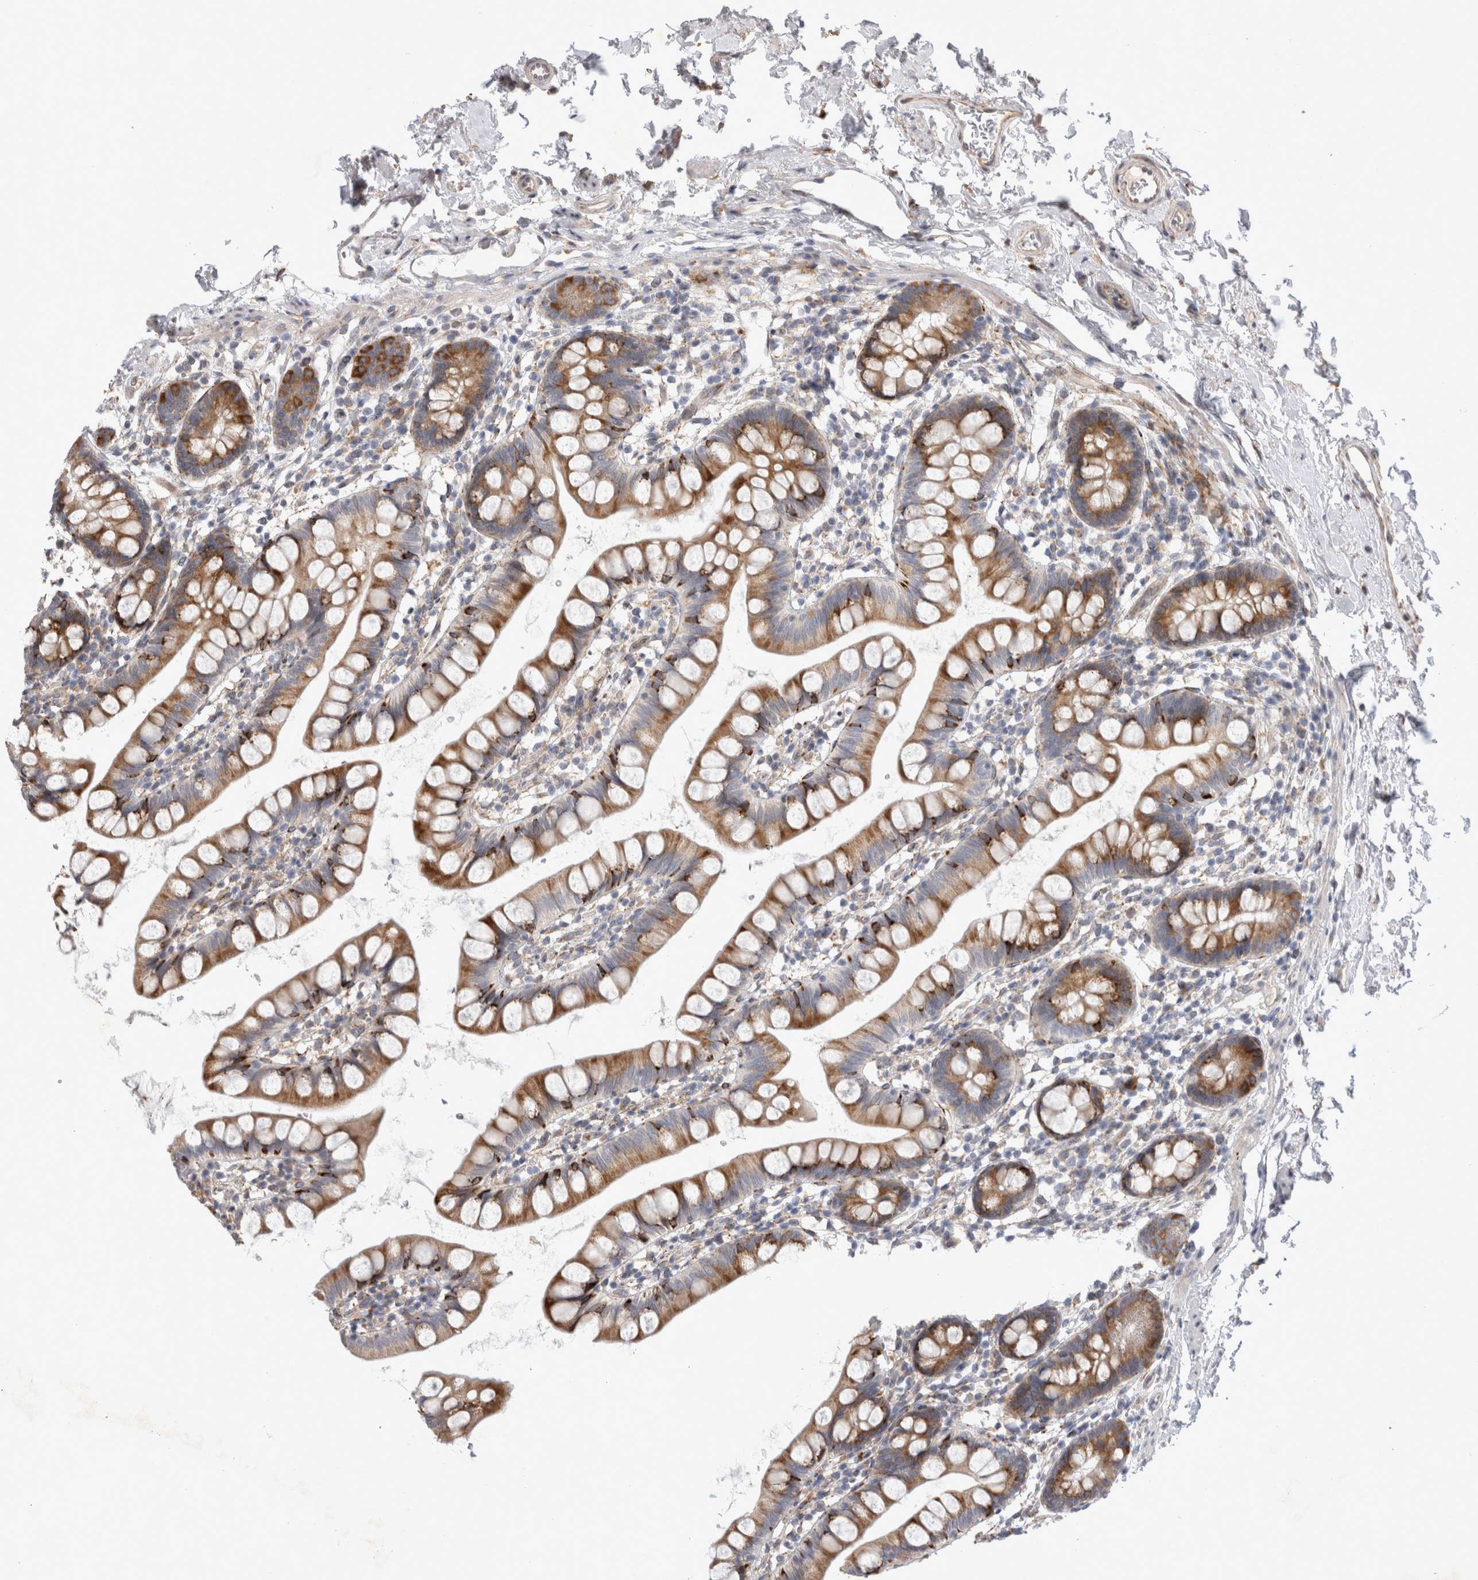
{"staining": {"intensity": "strong", "quantity": "25%-75%", "location": "cytoplasmic/membranous"}, "tissue": "small intestine", "cell_type": "Glandular cells", "image_type": "normal", "snomed": [{"axis": "morphology", "description": "Normal tissue, NOS"}, {"axis": "topography", "description": "Small intestine"}], "caption": "Strong cytoplasmic/membranous protein expression is seen in about 25%-75% of glandular cells in small intestine. The protein of interest is shown in brown color, while the nuclei are stained blue.", "gene": "TRMT9B", "patient": {"sex": "female", "age": 84}}